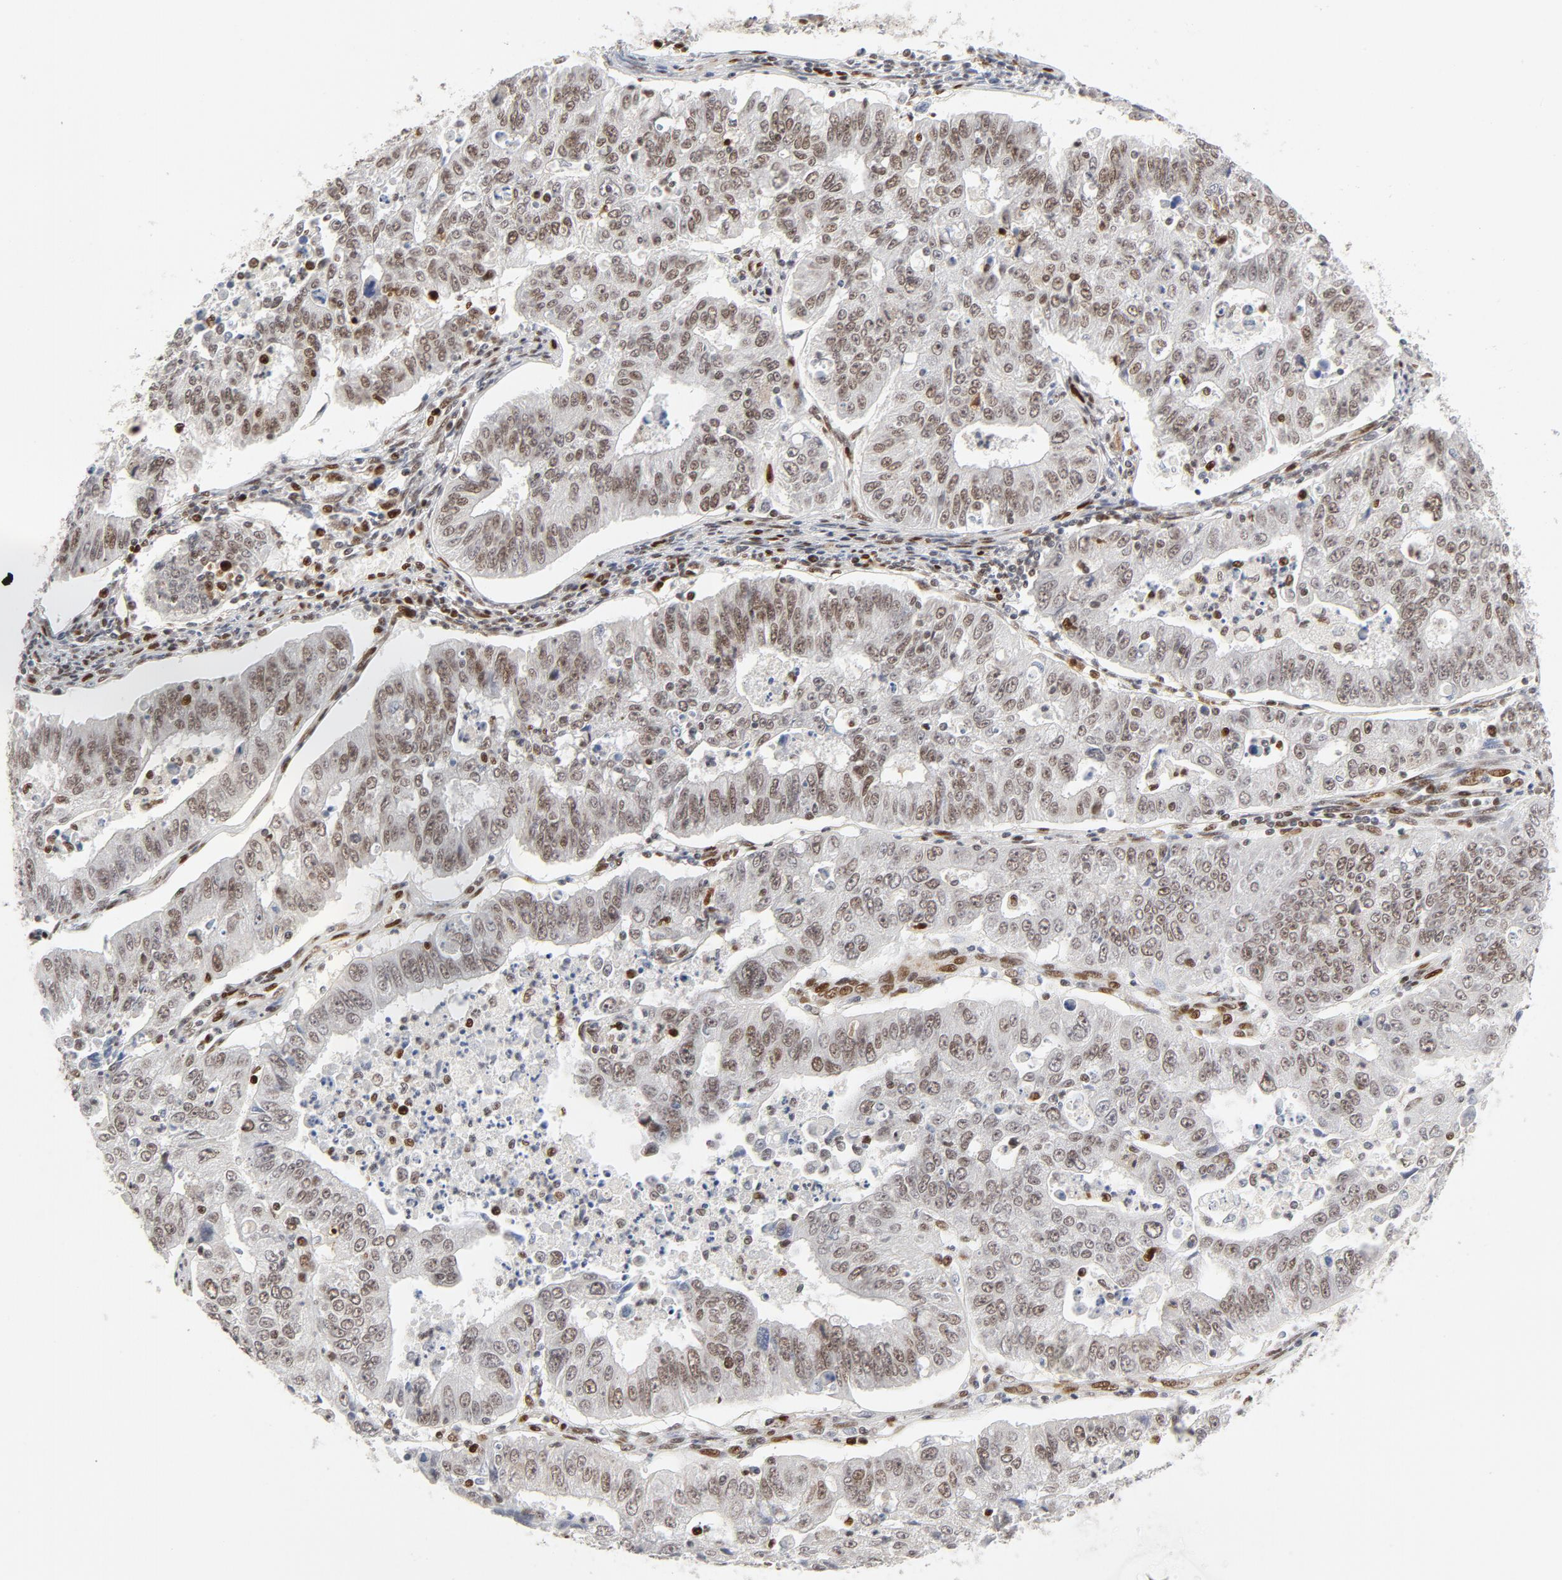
{"staining": {"intensity": "weak", "quantity": ">75%", "location": "nuclear"}, "tissue": "endometrial cancer", "cell_type": "Tumor cells", "image_type": "cancer", "snomed": [{"axis": "morphology", "description": "Adenocarcinoma, NOS"}, {"axis": "topography", "description": "Endometrium"}], "caption": "IHC (DAB) staining of endometrial cancer displays weak nuclear protein staining in about >75% of tumor cells.", "gene": "MEF2A", "patient": {"sex": "female", "age": 42}}